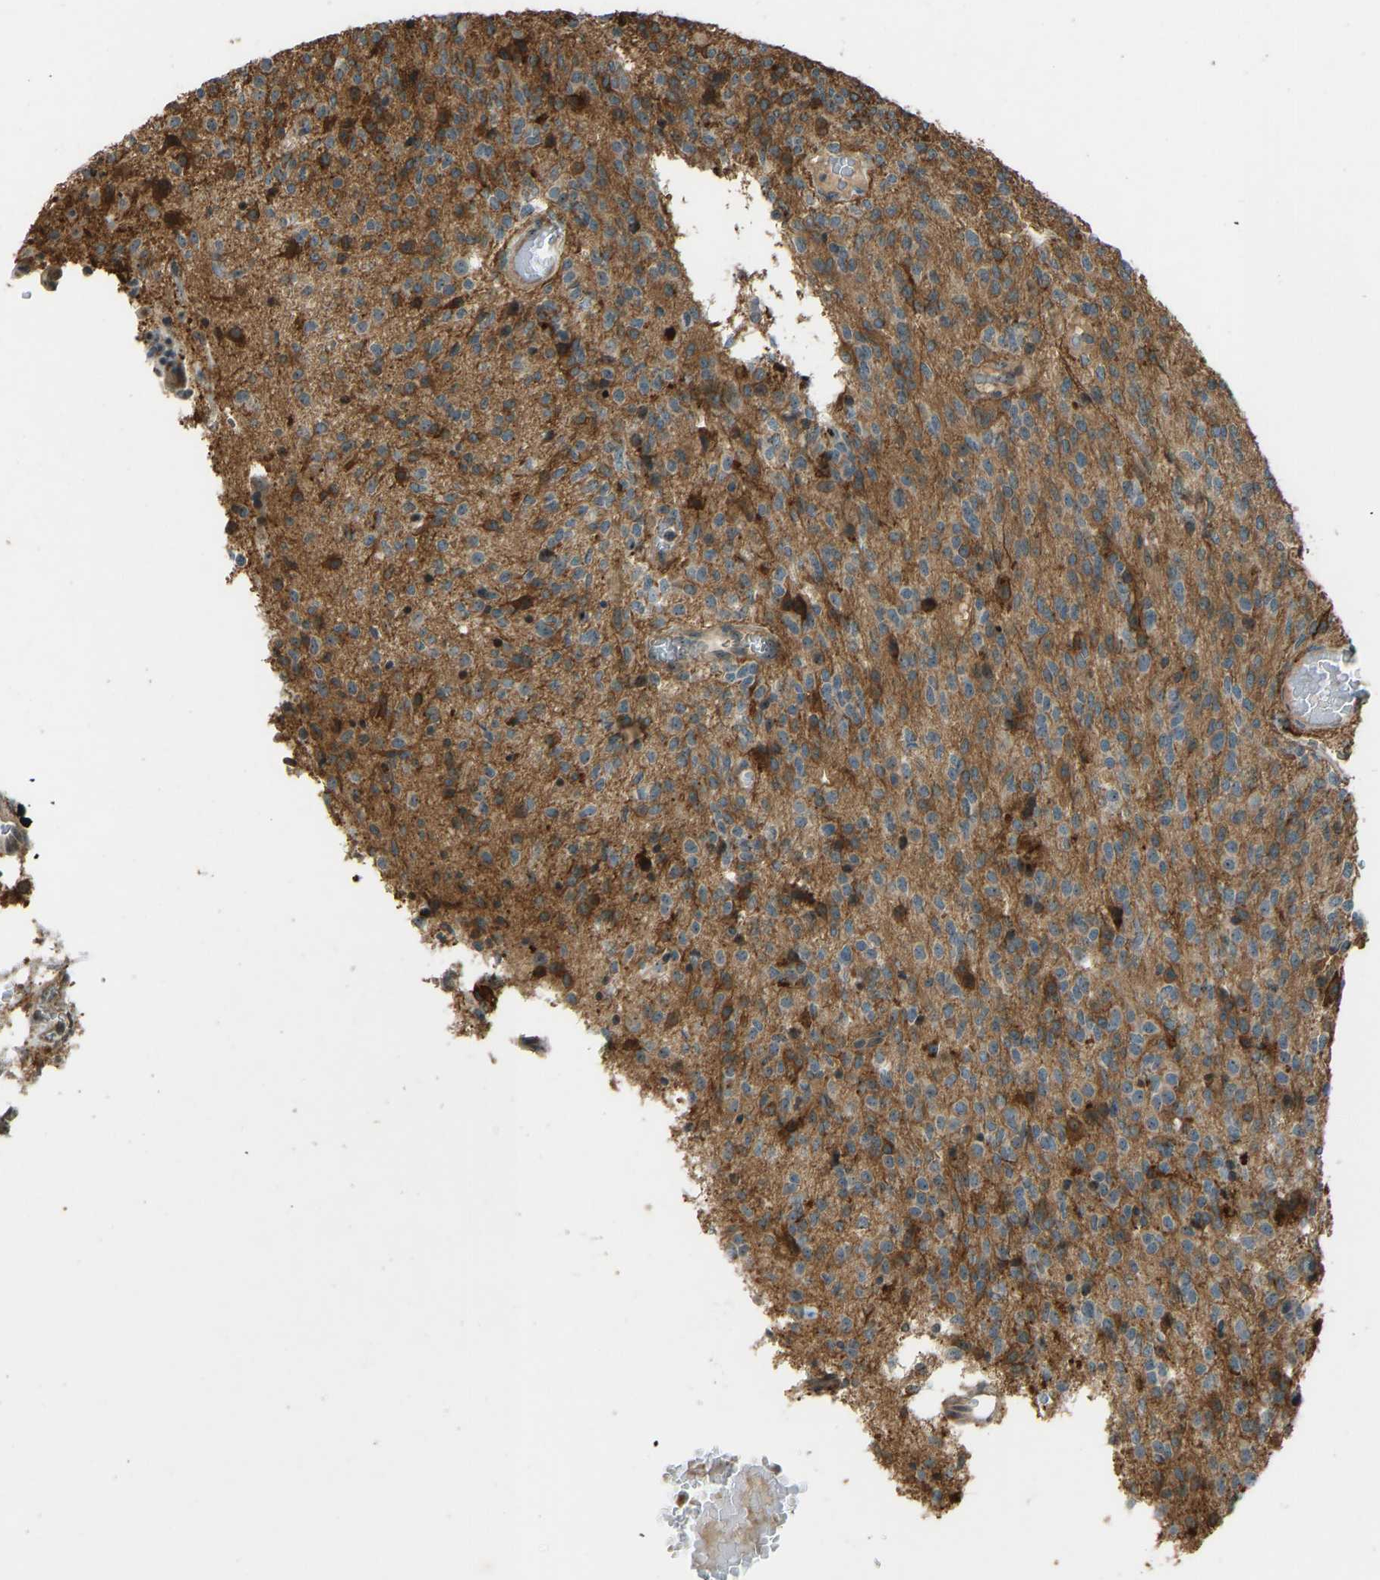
{"staining": {"intensity": "moderate", "quantity": ">75%", "location": "cytoplasmic/membranous"}, "tissue": "glioma", "cell_type": "Tumor cells", "image_type": "cancer", "snomed": [{"axis": "morphology", "description": "Glioma, malignant, High grade"}, {"axis": "topography", "description": "Brain"}], "caption": "Immunohistochemistry (DAB (3,3'-diaminobenzidine)) staining of human malignant glioma (high-grade) shows moderate cytoplasmic/membranous protein expression in approximately >75% of tumor cells.", "gene": "SVOPL", "patient": {"sex": "male", "age": 34}}